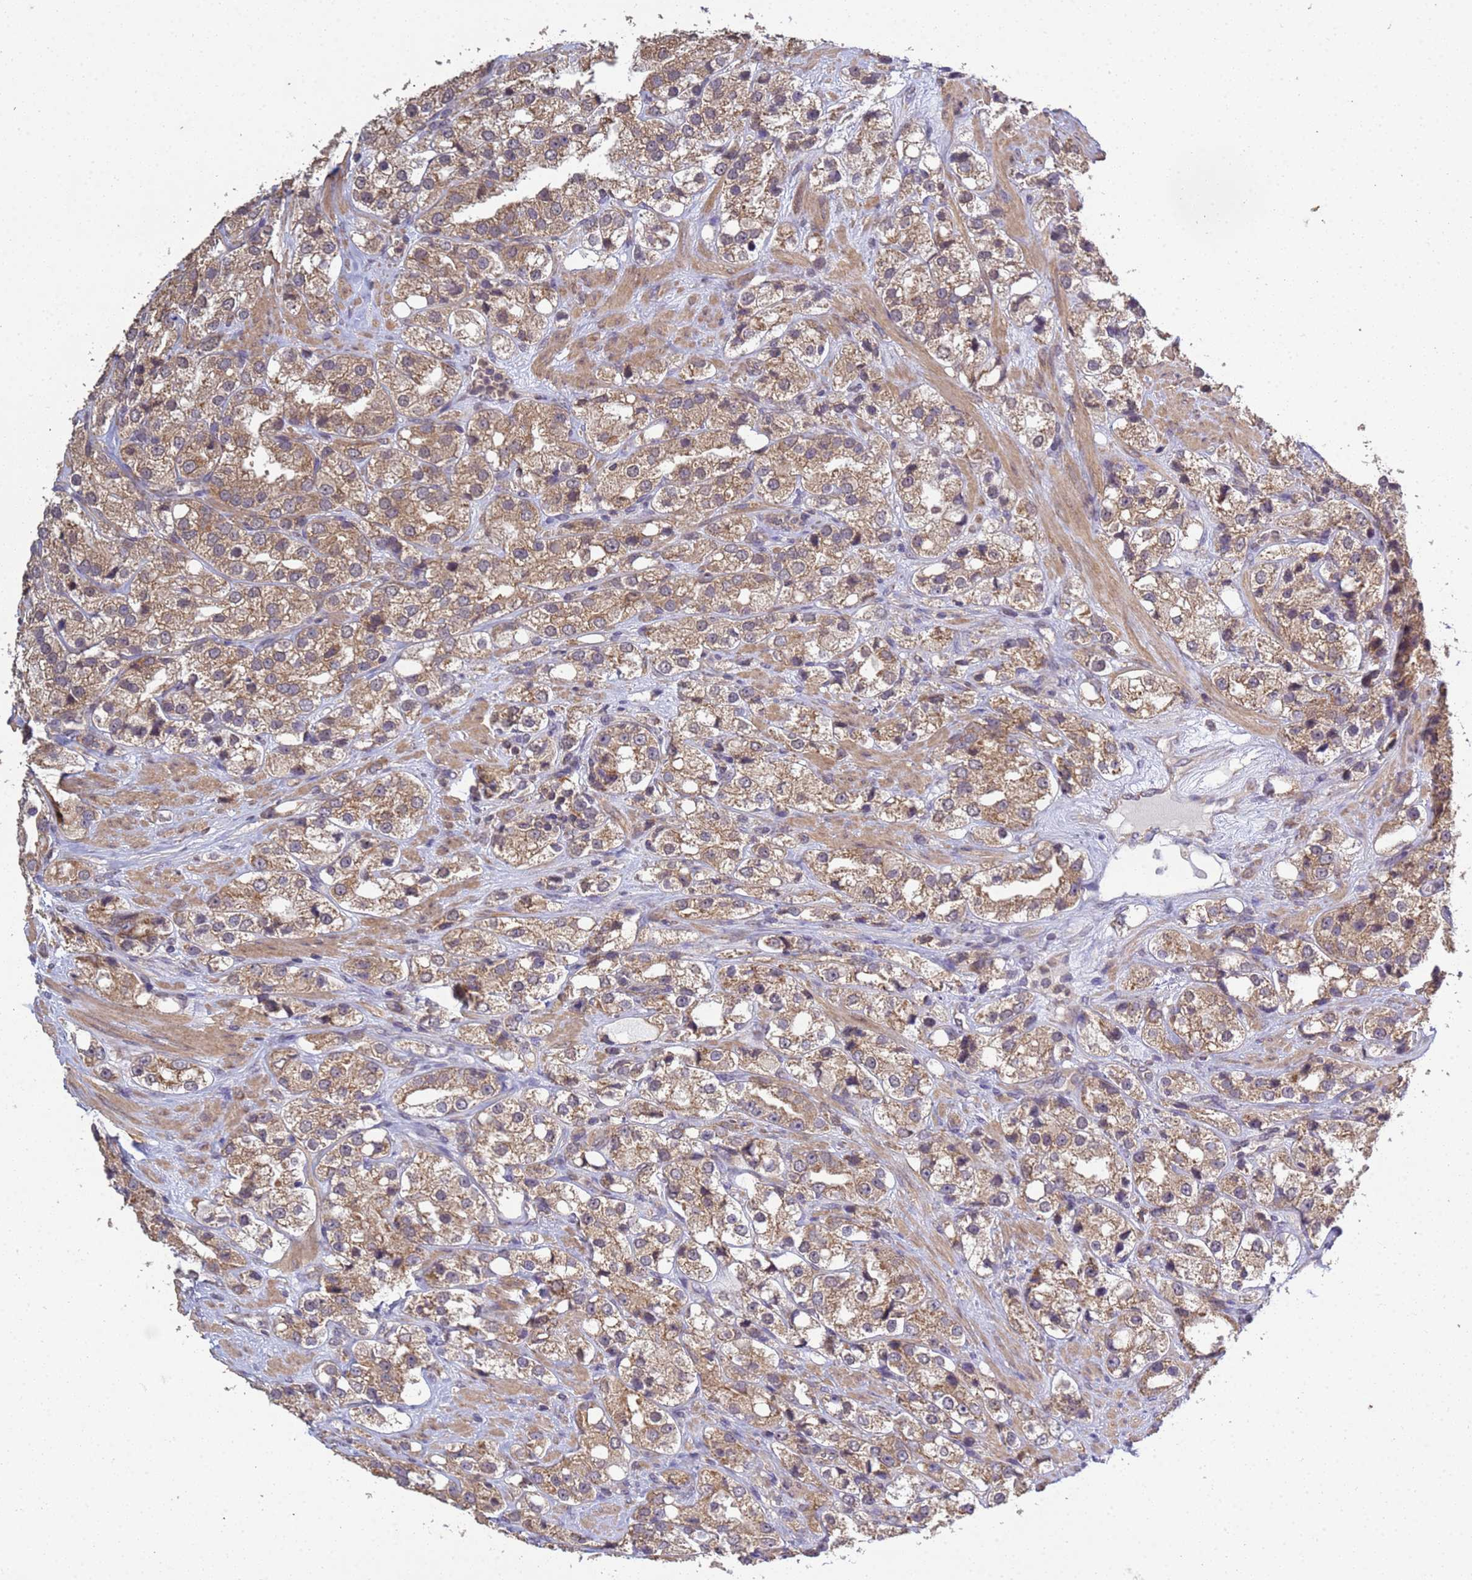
{"staining": {"intensity": "moderate", "quantity": ">75%", "location": "cytoplasmic/membranous"}, "tissue": "prostate cancer", "cell_type": "Tumor cells", "image_type": "cancer", "snomed": [{"axis": "morphology", "description": "Adenocarcinoma, NOS"}, {"axis": "topography", "description": "Prostate"}], "caption": "Prostate cancer stained with IHC displays moderate cytoplasmic/membranous staining in approximately >75% of tumor cells.", "gene": "P2RX7", "patient": {"sex": "male", "age": 79}}